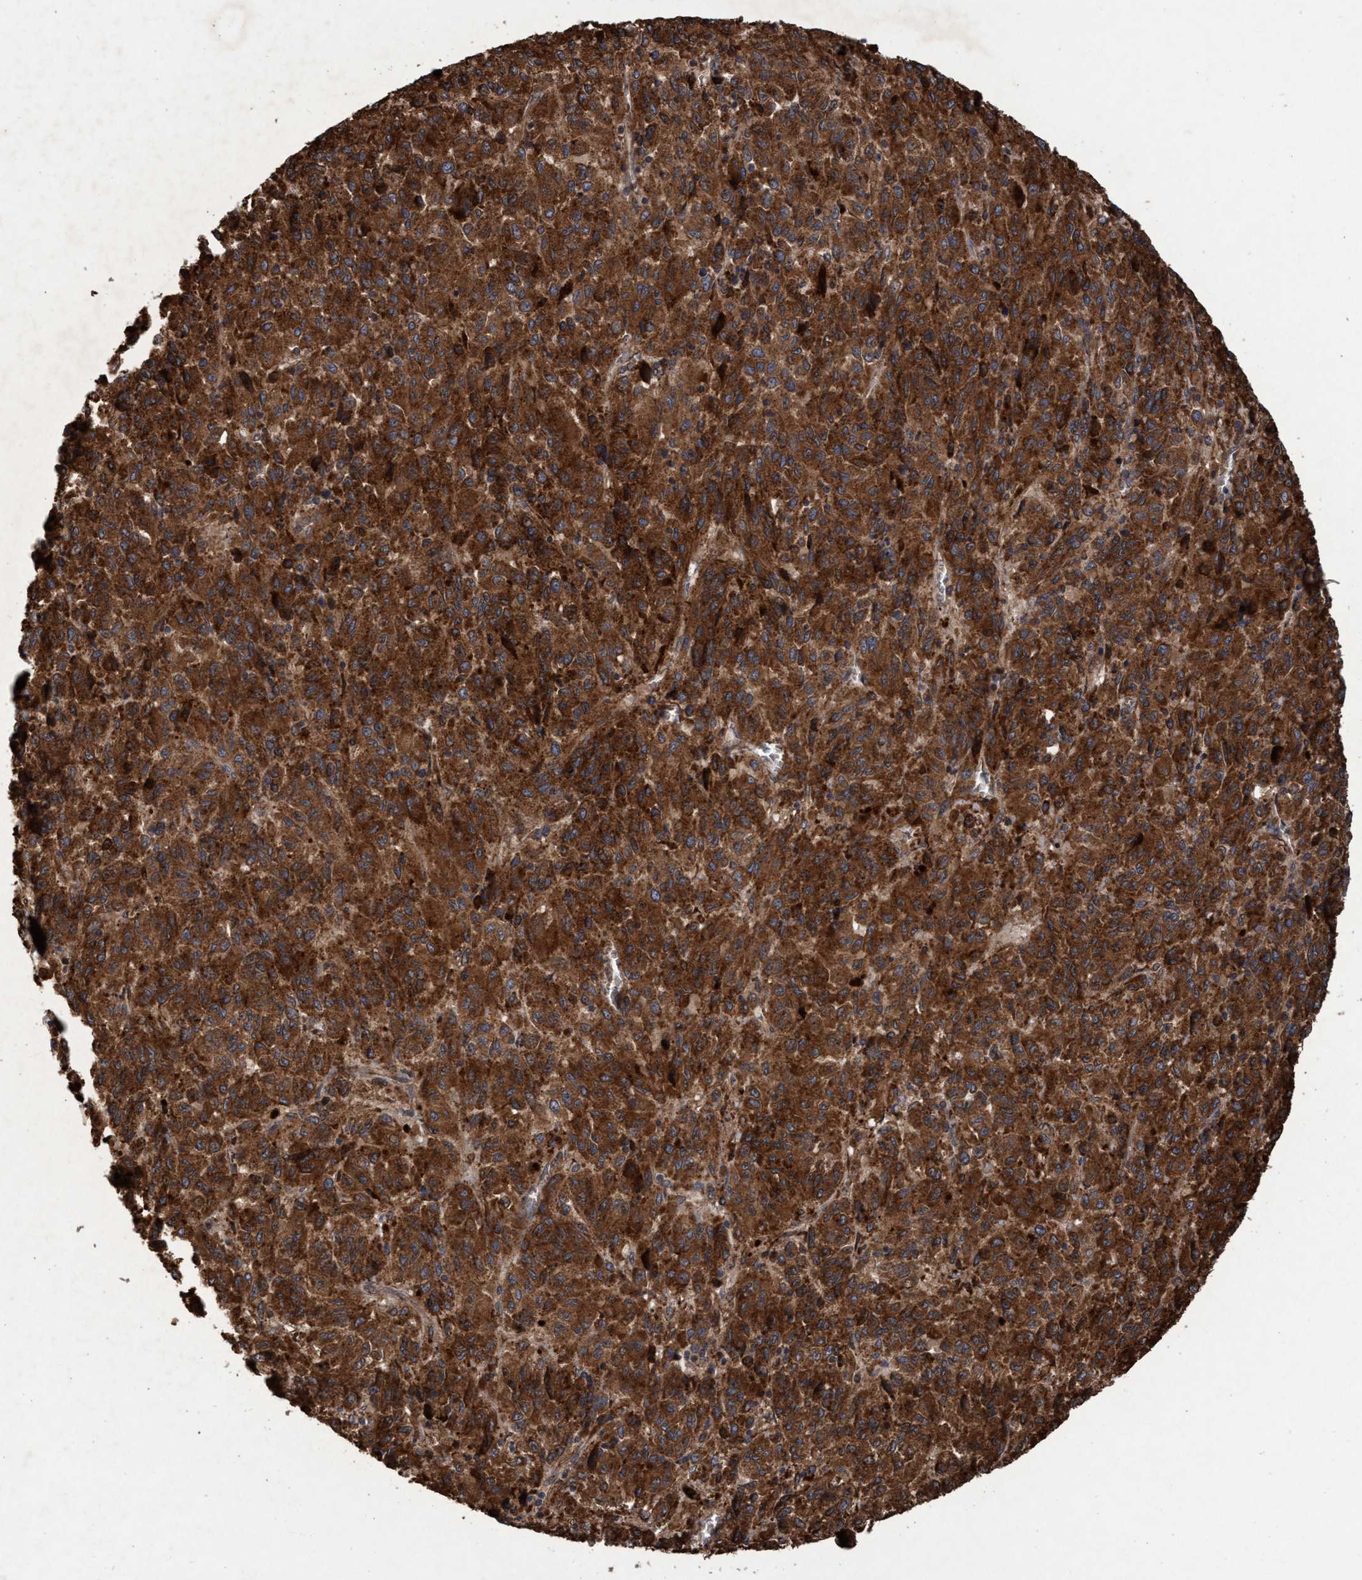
{"staining": {"intensity": "strong", "quantity": ">75%", "location": "cytoplasmic/membranous"}, "tissue": "melanoma", "cell_type": "Tumor cells", "image_type": "cancer", "snomed": [{"axis": "morphology", "description": "Malignant melanoma, Metastatic site"}, {"axis": "topography", "description": "Lung"}], "caption": "The image exhibits immunohistochemical staining of malignant melanoma (metastatic site). There is strong cytoplasmic/membranous expression is present in approximately >75% of tumor cells. The protein of interest is shown in brown color, while the nuclei are stained blue.", "gene": "CHMP6", "patient": {"sex": "male", "age": 64}}